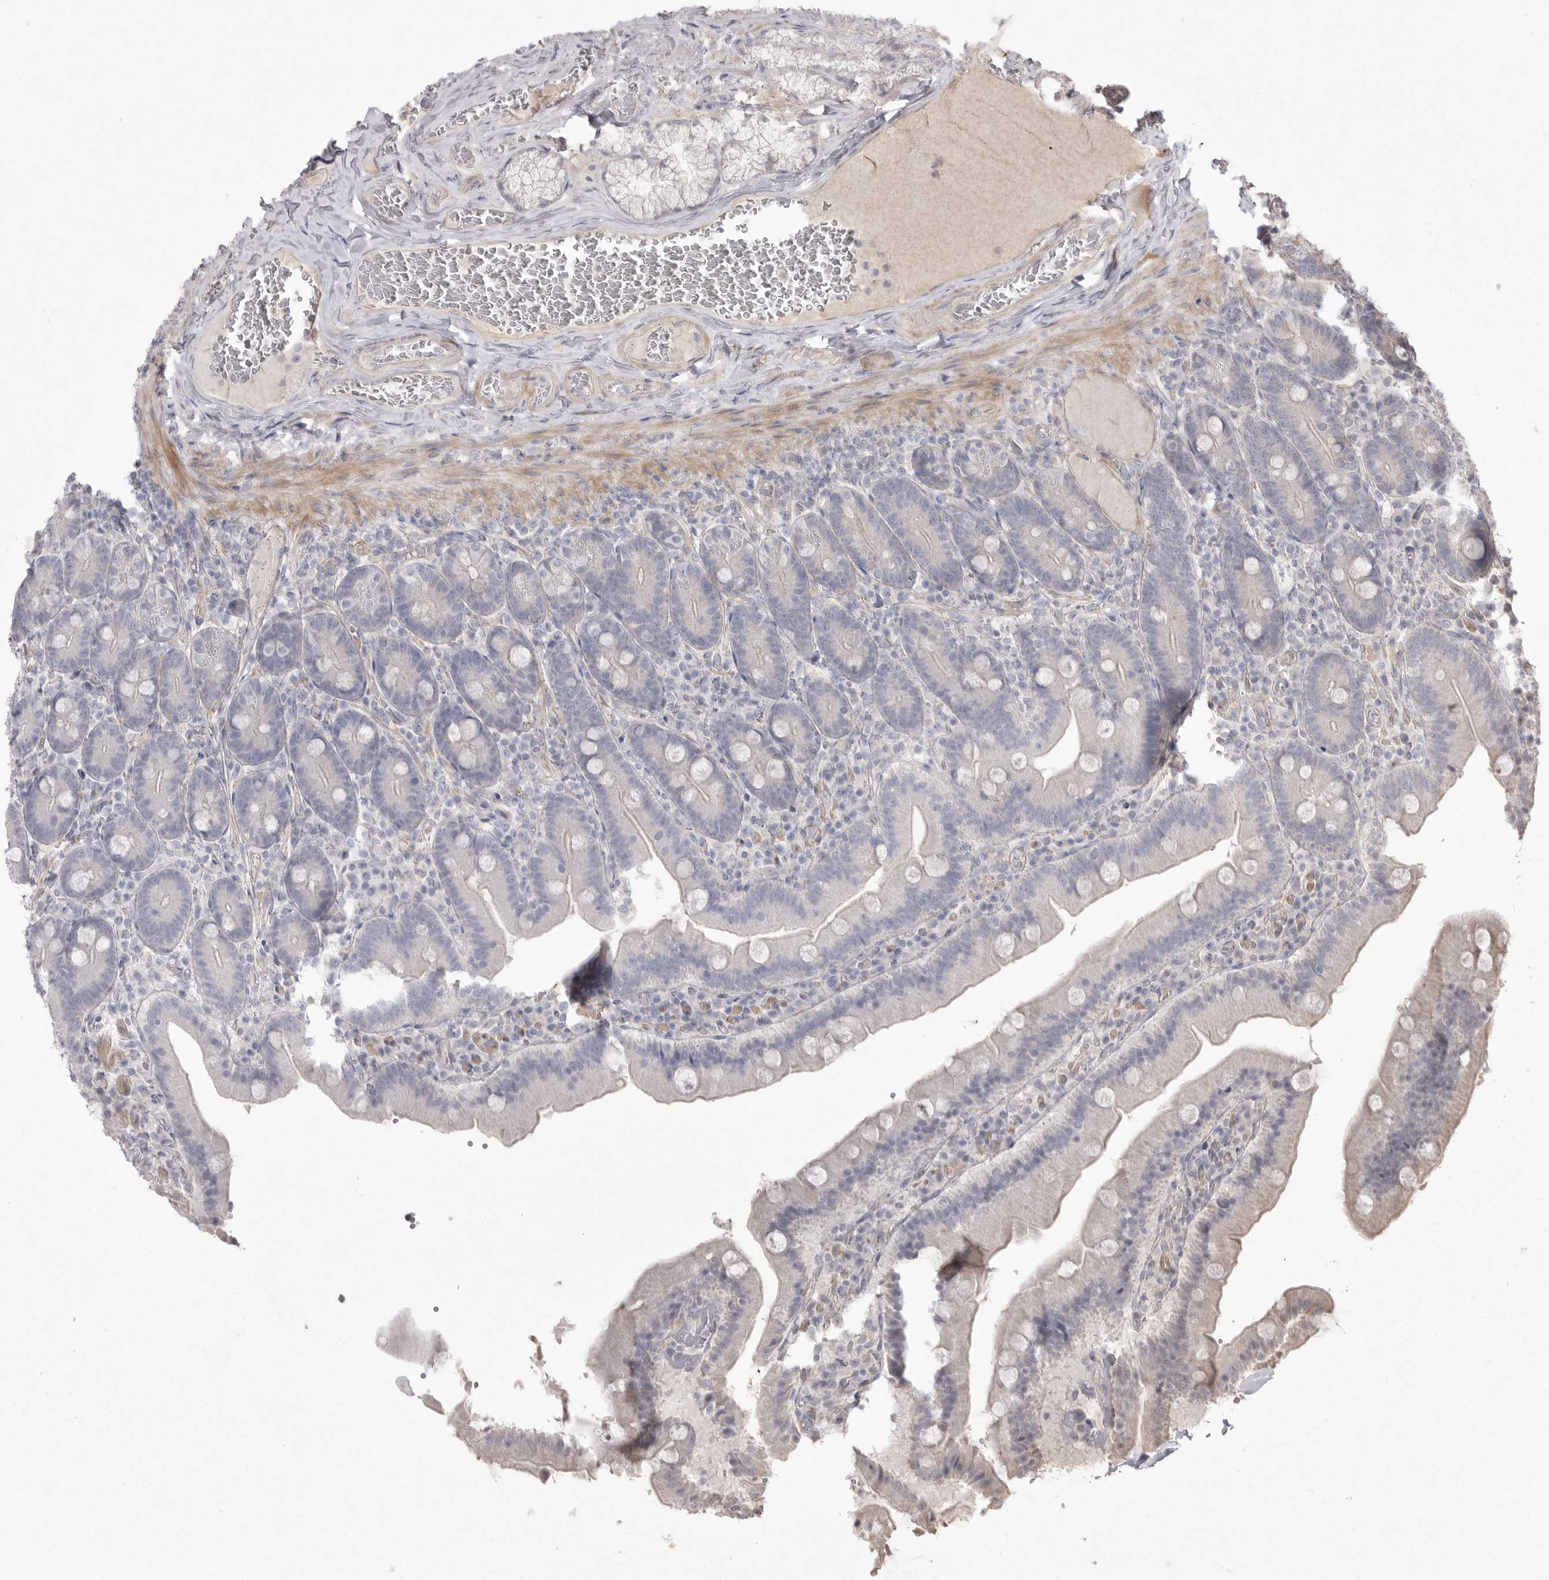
{"staining": {"intensity": "negative", "quantity": "none", "location": "none"}, "tissue": "duodenum", "cell_type": "Glandular cells", "image_type": "normal", "snomed": [{"axis": "morphology", "description": "Normal tissue, NOS"}, {"axis": "topography", "description": "Duodenum"}], "caption": "The immunohistochemistry histopathology image has no significant expression in glandular cells of duodenum.", "gene": "VANGL2", "patient": {"sex": "female", "age": 62}}